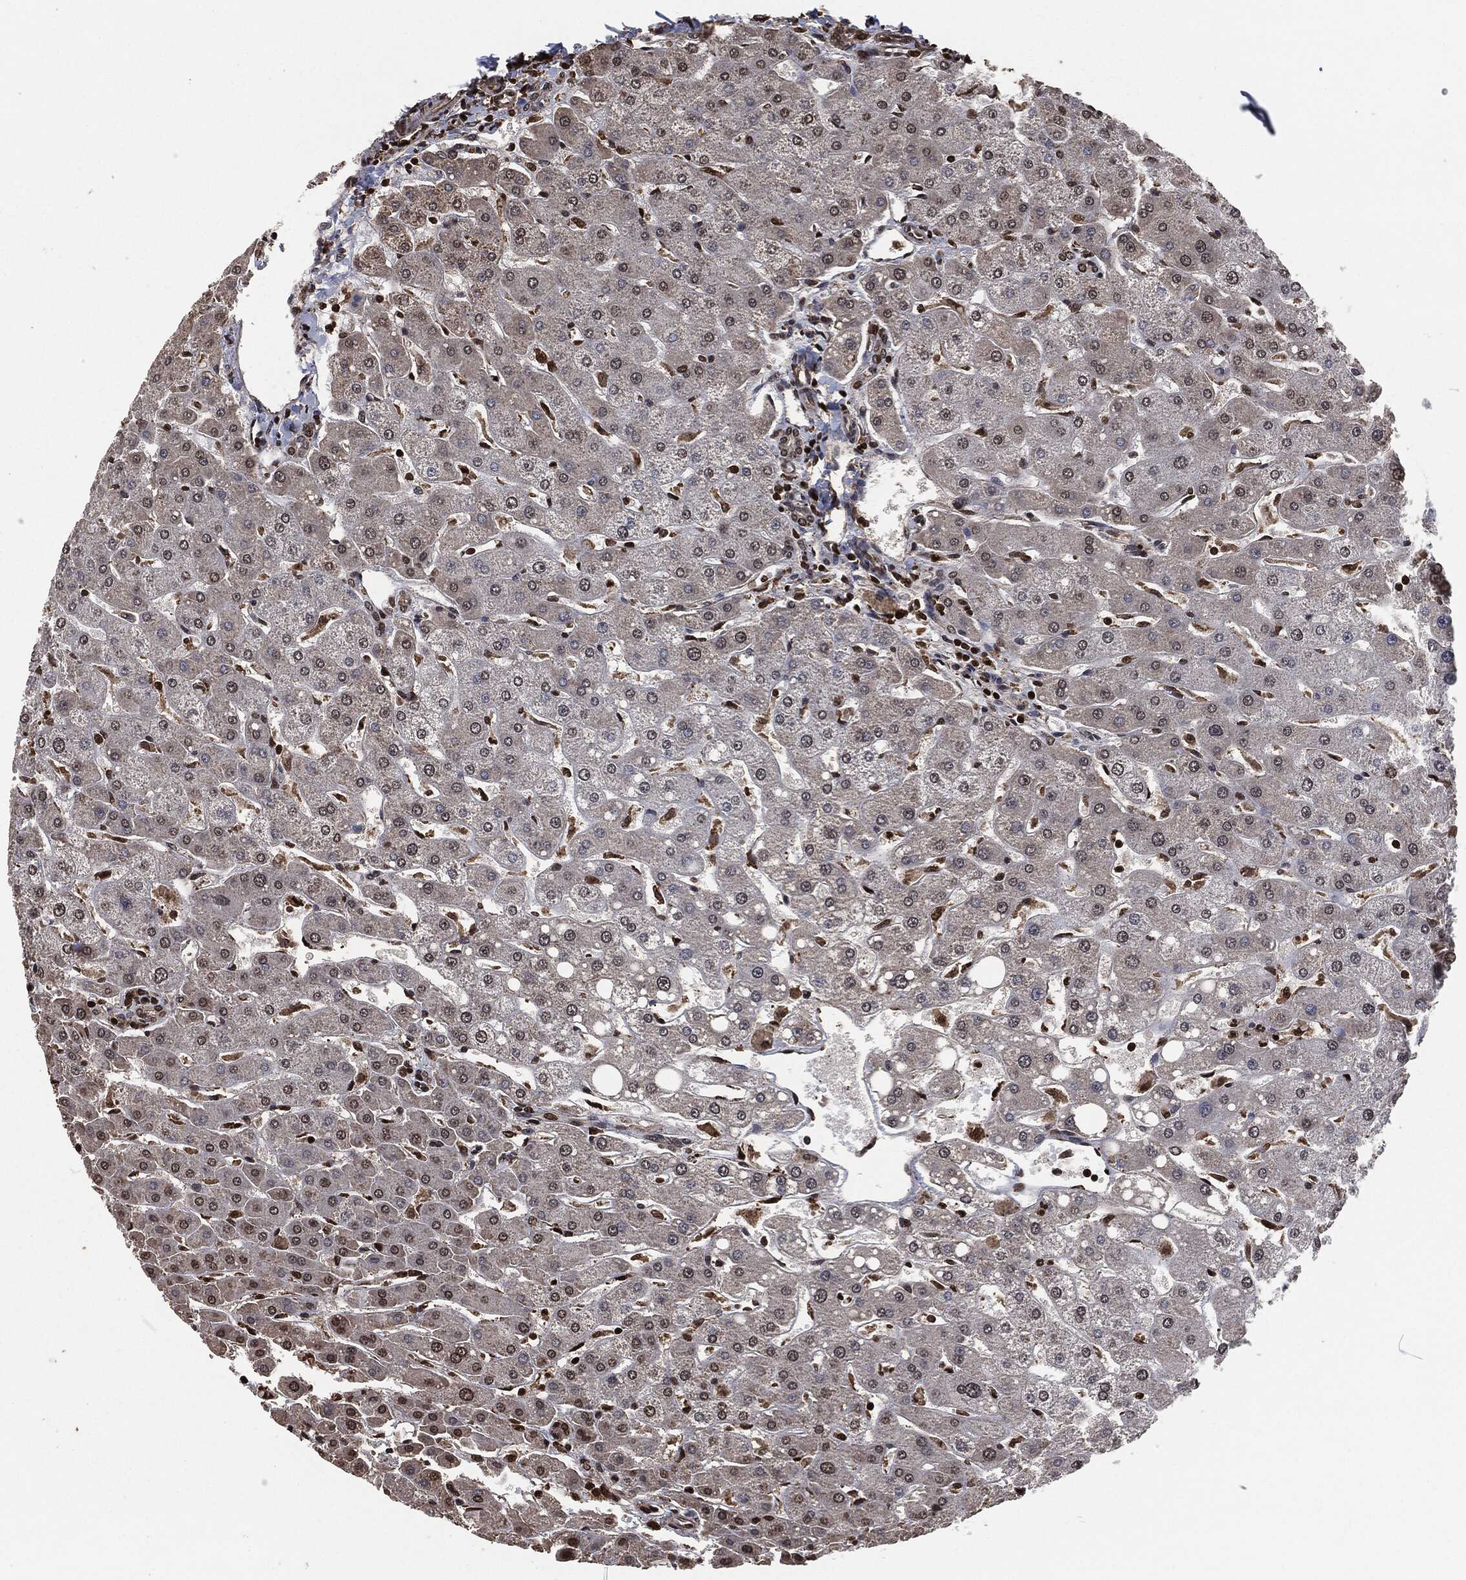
{"staining": {"intensity": "moderate", "quantity": ">75%", "location": "nuclear"}, "tissue": "liver", "cell_type": "Cholangiocytes", "image_type": "normal", "snomed": [{"axis": "morphology", "description": "Normal tissue, NOS"}, {"axis": "topography", "description": "Liver"}], "caption": "Immunohistochemical staining of benign human liver exhibits medium levels of moderate nuclear positivity in approximately >75% of cholangiocytes. (DAB (3,3'-diaminobenzidine) IHC, brown staining for protein, blue staining for nuclei).", "gene": "SNAI1", "patient": {"sex": "male", "age": 67}}